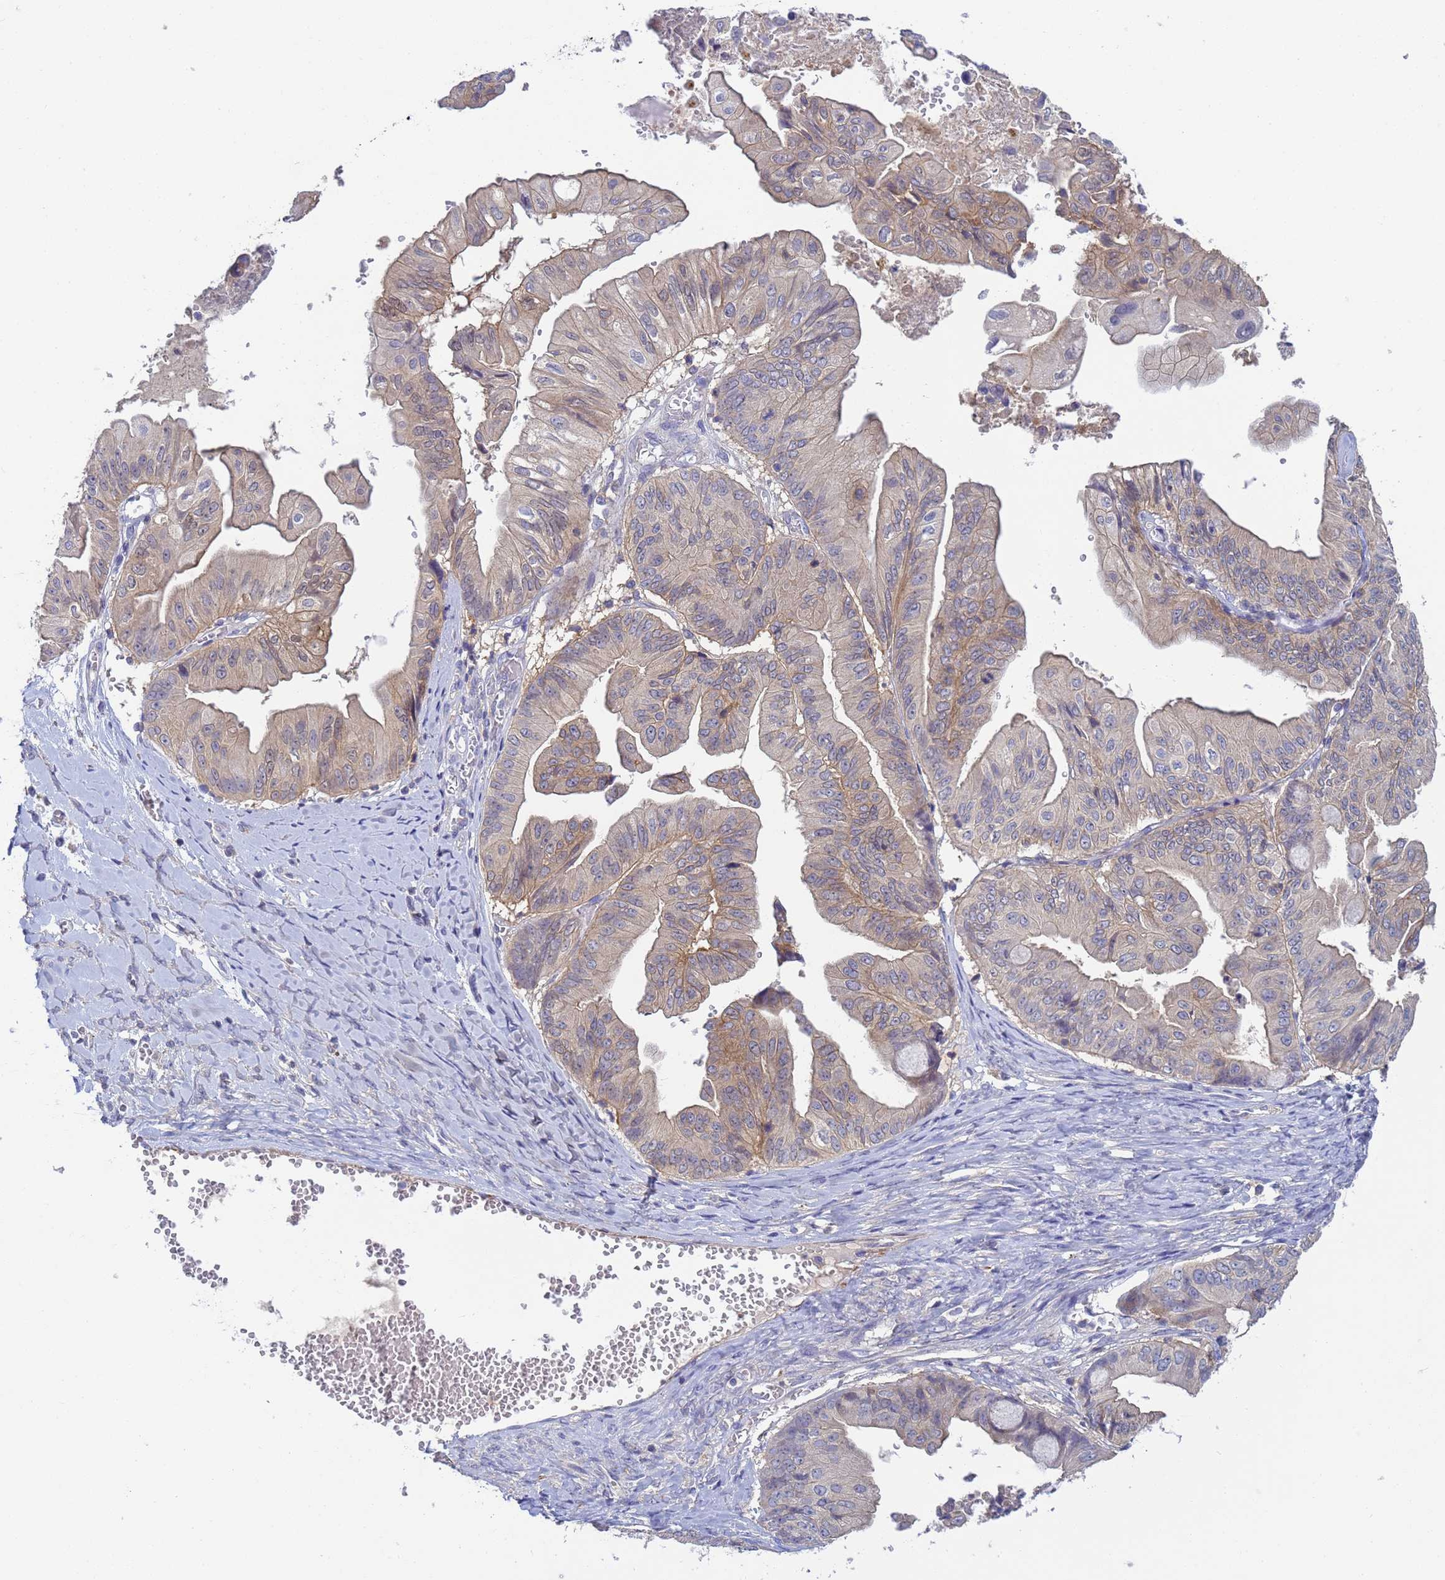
{"staining": {"intensity": "weak", "quantity": "<25%", "location": "cytoplasmic/membranous"}, "tissue": "ovarian cancer", "cell_type": "Tumor cells", "image_type": "cancer", "snomed": [{"axis": "morphology", "description": "Cystadenocarcinoma, mucinous, NOS"}, {"axis": "topography", "description": "Ovary"}], "caption": "The photomicrograph reveals no significant expression in tumor cells of ovarian cancer.", "gene": "KLHL13", "patient": {"sex": "female", "age": 61}}